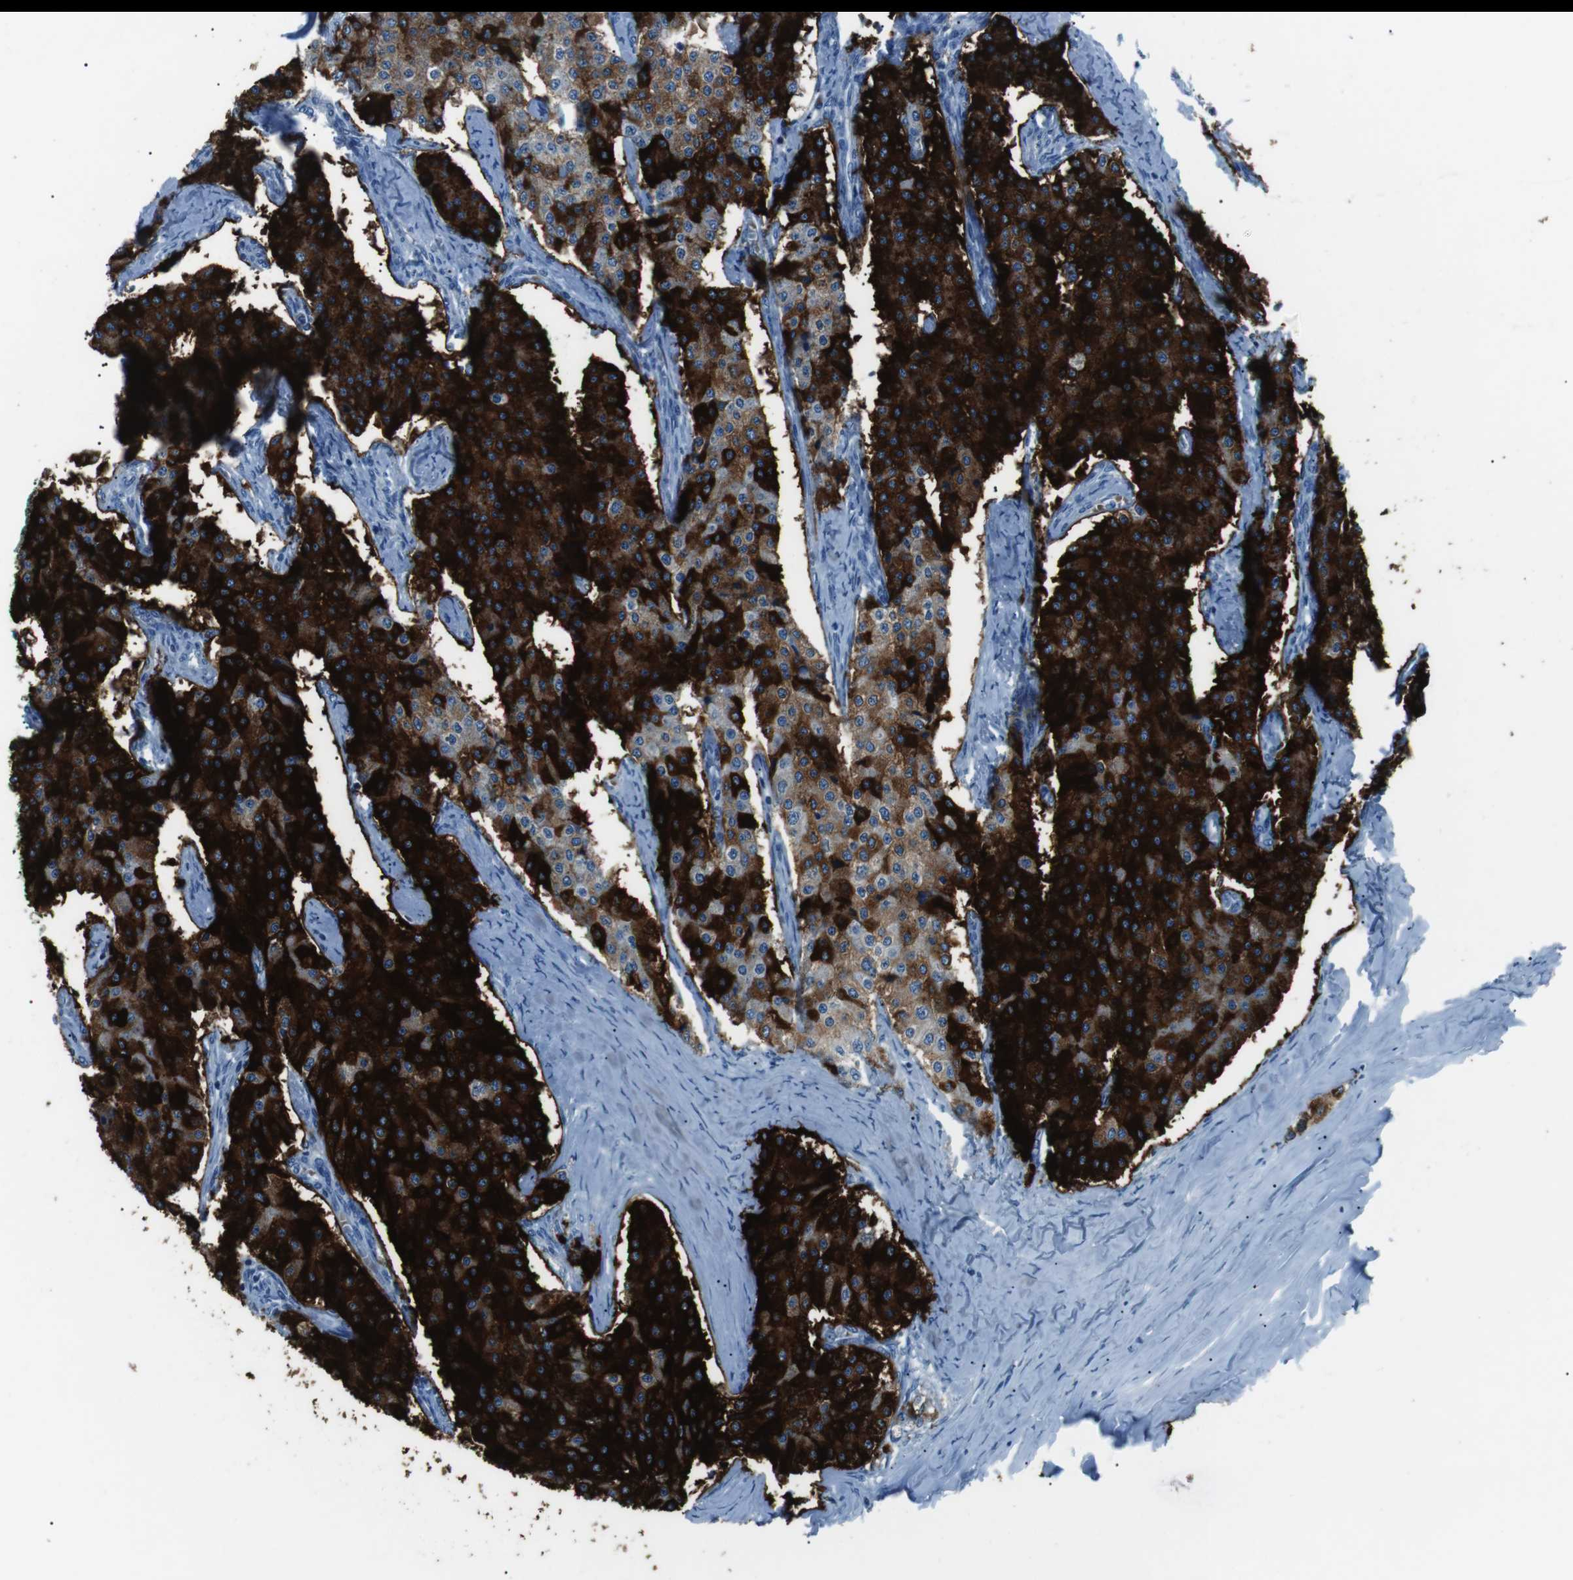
{"staining": {"intensity": "strong", "quantity": ">75%", "location": "cytoplasmic/membranous"}, "tissue": "carcinoid", "cell_type": "Tumor cells", "image_type": "cancer", "snomed": [{"axis": "morphology", "description": "Carcinoid, malignant, NOS"}, {"axis": "topography", "description": "Colon"}], "caption": "Carcinoid stained for a protein (brown) displays strong cytoplasmic/membranous positive expression in about >75% of tumor cells.", "gene": "ST6GAL1", "patient": {"sex": "female", "age": 52}}